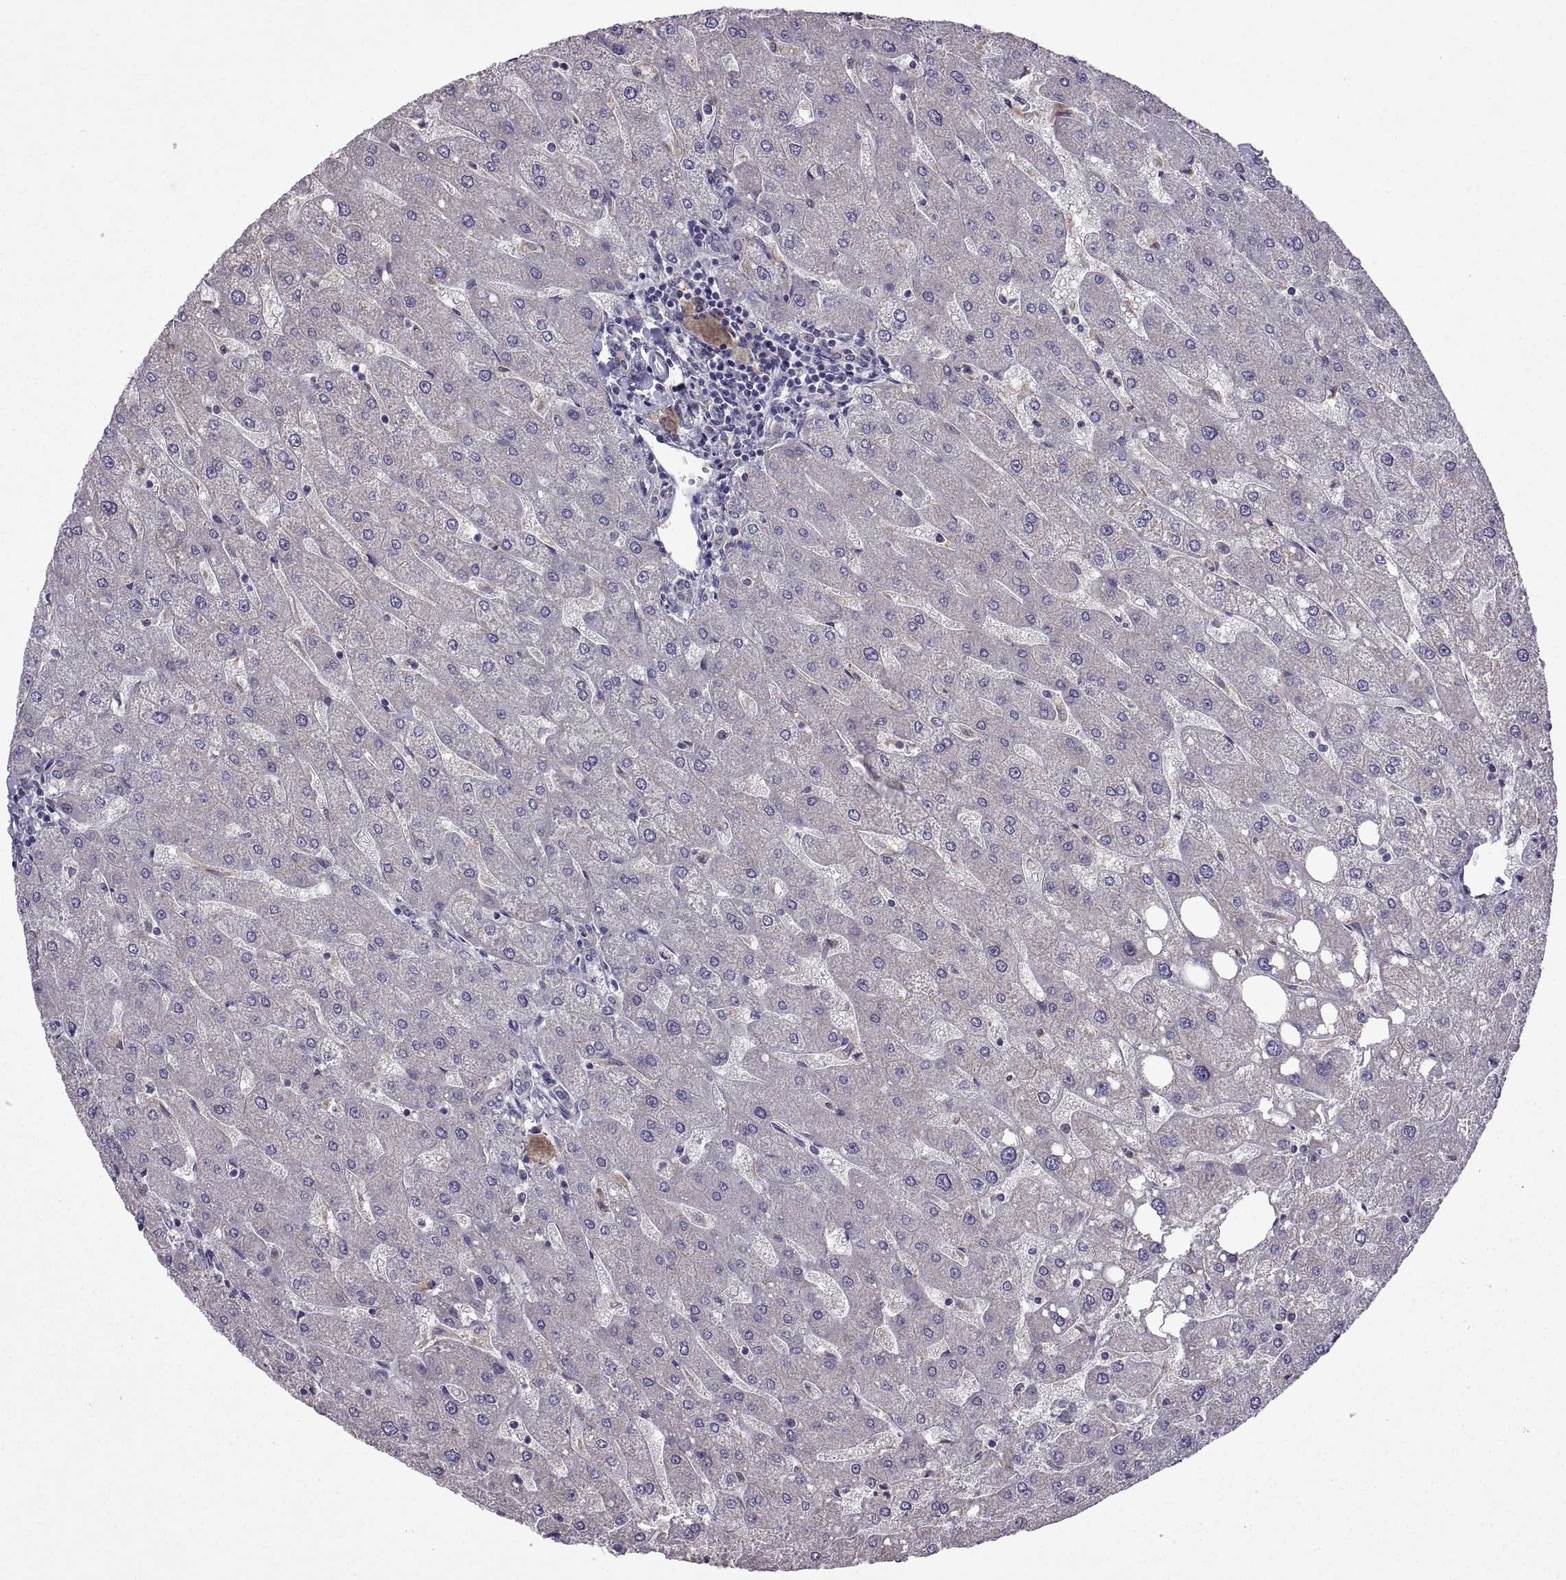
{"staining": {"intensity": "negative", "quantity": "none", "location": "none"}, "tissue": "liver", "cell_type": "Cholangiocytes", "image_type": "normal", "snomed": [{"axis": "morphology", "description": "Normal tissue, NOS"}, {"axis": "topography", "description": "Liver"}], "caption": "Immunohistochemical staining of benign liver demonstrates no significant positivity in cholangiocytes.", "gene": "ARSL", "patient": {"sex": "male", "age": 67}}